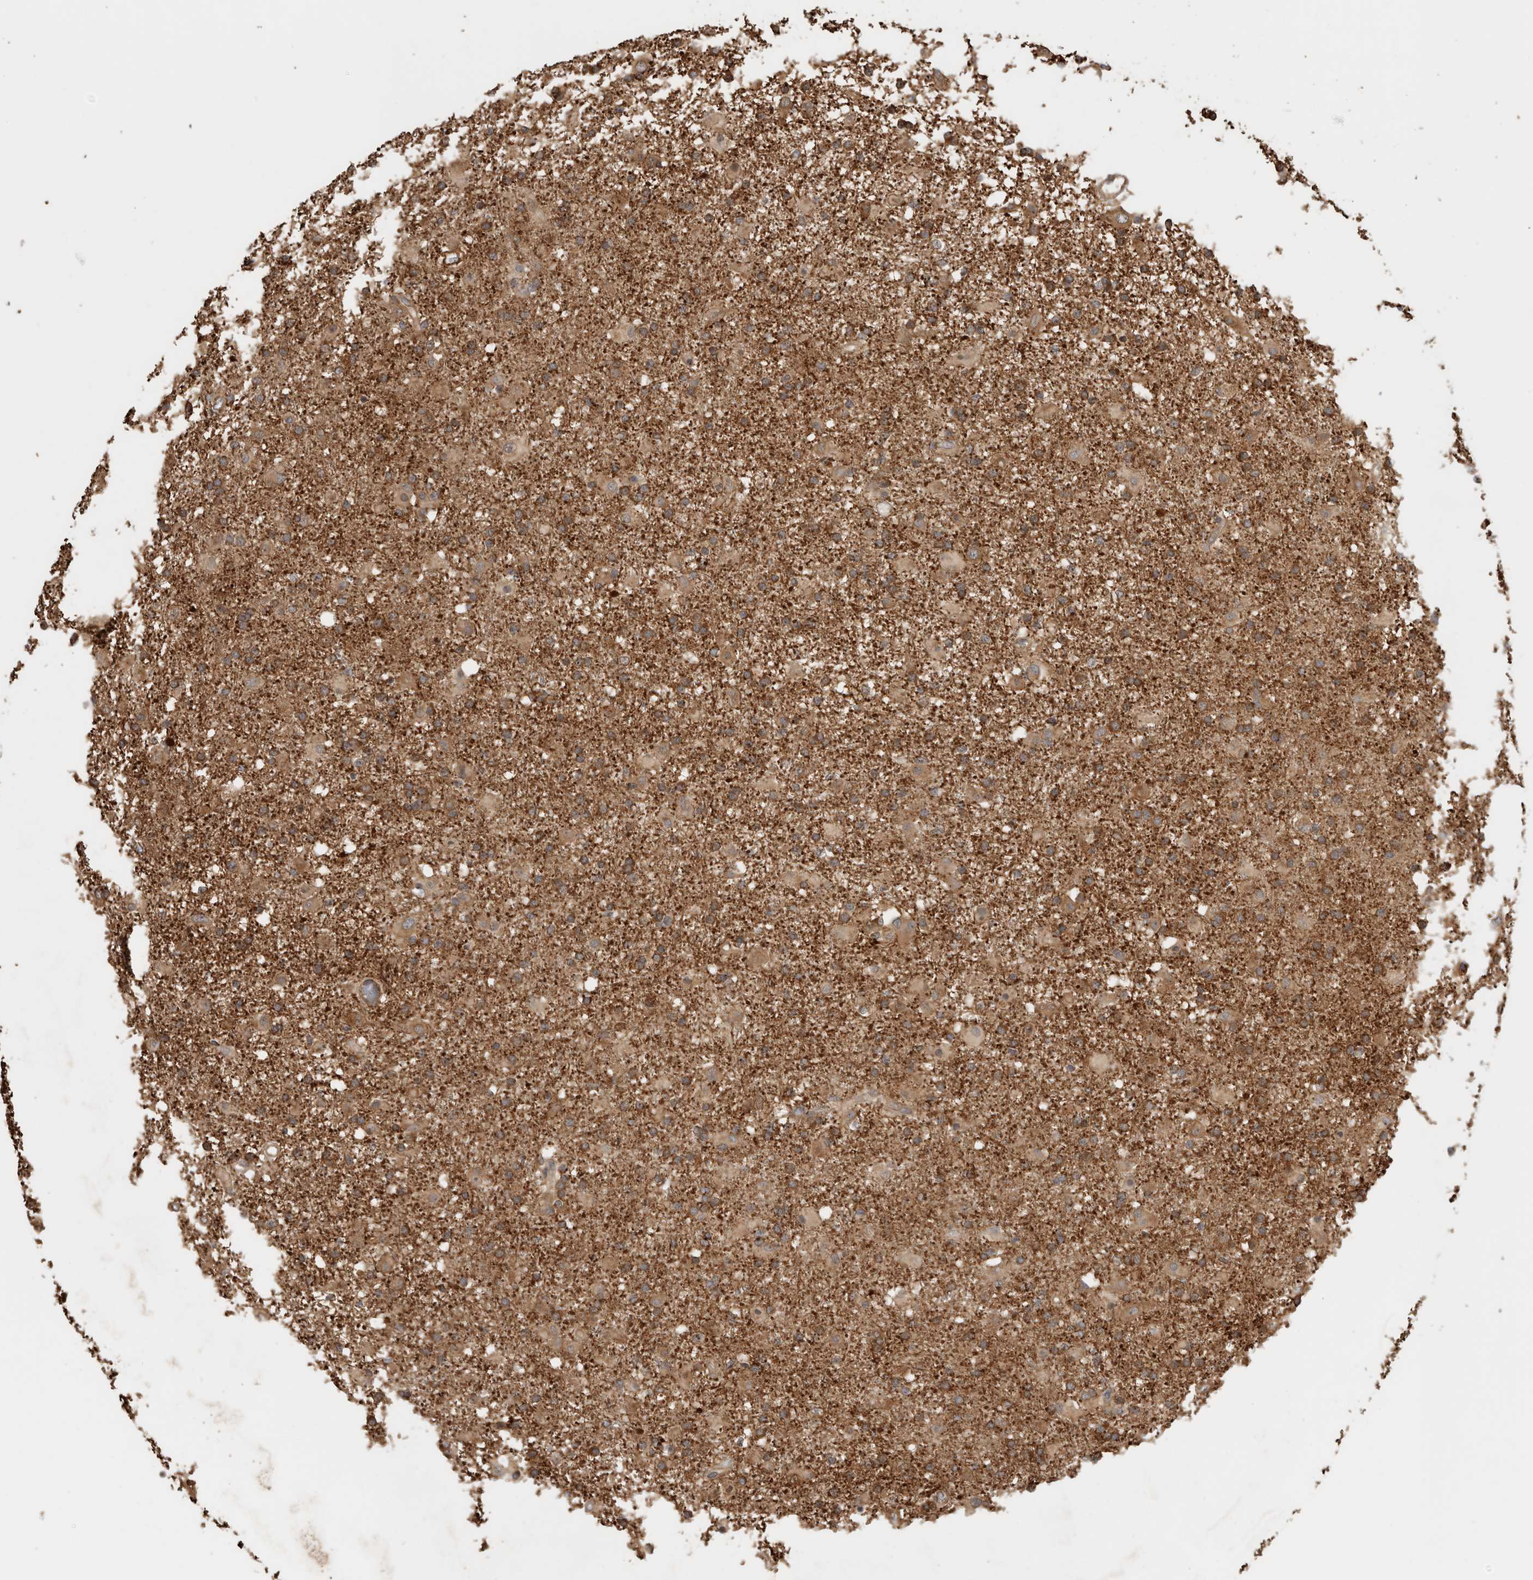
{"staining": {"intensity": "moderate", "quantity": ">75%", "location": "cytoplasmic/membranous"}, "tissue": "glioma", "cell_type": "Tumor cells", "image_type": "cancer", "snomed": [{"axis": "morphology", "description": "Glioma, malignant, Low grade"}, {"axis": "topography", "description": "Brain"}], "caption": "A histopathology image of human glioma stained for a protein displays moderate cytoplasmic/membranous brown staining in tumor cells.", "gene": "PCDHB15", "patient": {"sex": "male", "age": 65}}